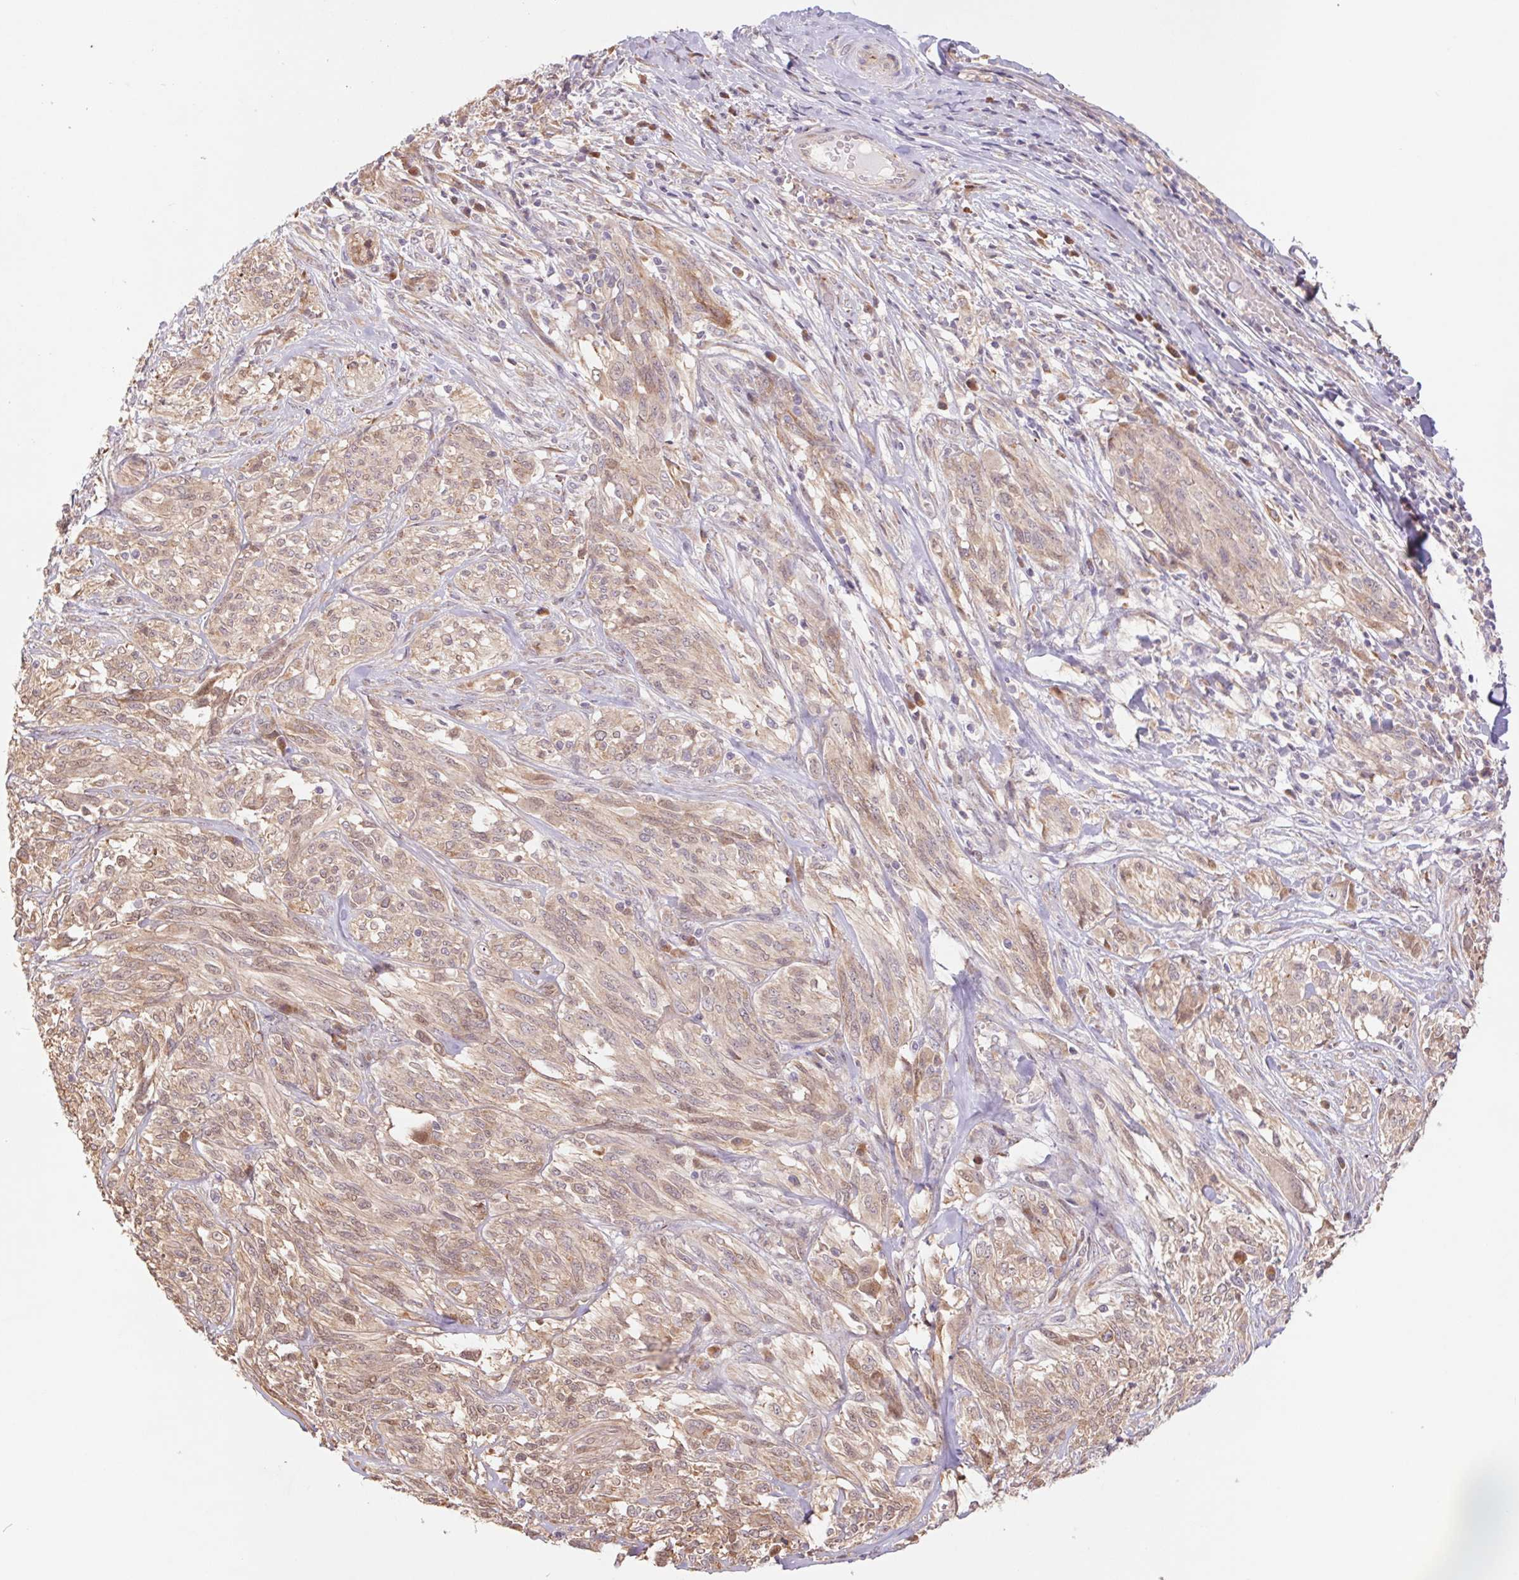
{"staining": {"intensity": "weak", "quantity": ">75%", "location": "cytoplasmic/membranous"}, "tissue": "melanoma", "cell_type": "Tumor cells", "image_type": "cancer", "snomed": [{"axis": "morphology", "description": "Malignant melanoma, NOS"}, {"axis": "topography", "description": "Skin"}], "caption": "A micrograph of malignant melanoma stained for a protein exhibits weak cytoplasmic/membranous brown staining in tumor cells. (IHC, brightfield microscopy, high magnification).", "gene": "RRM1", "patient": {"sex": "female", "age": 91}}